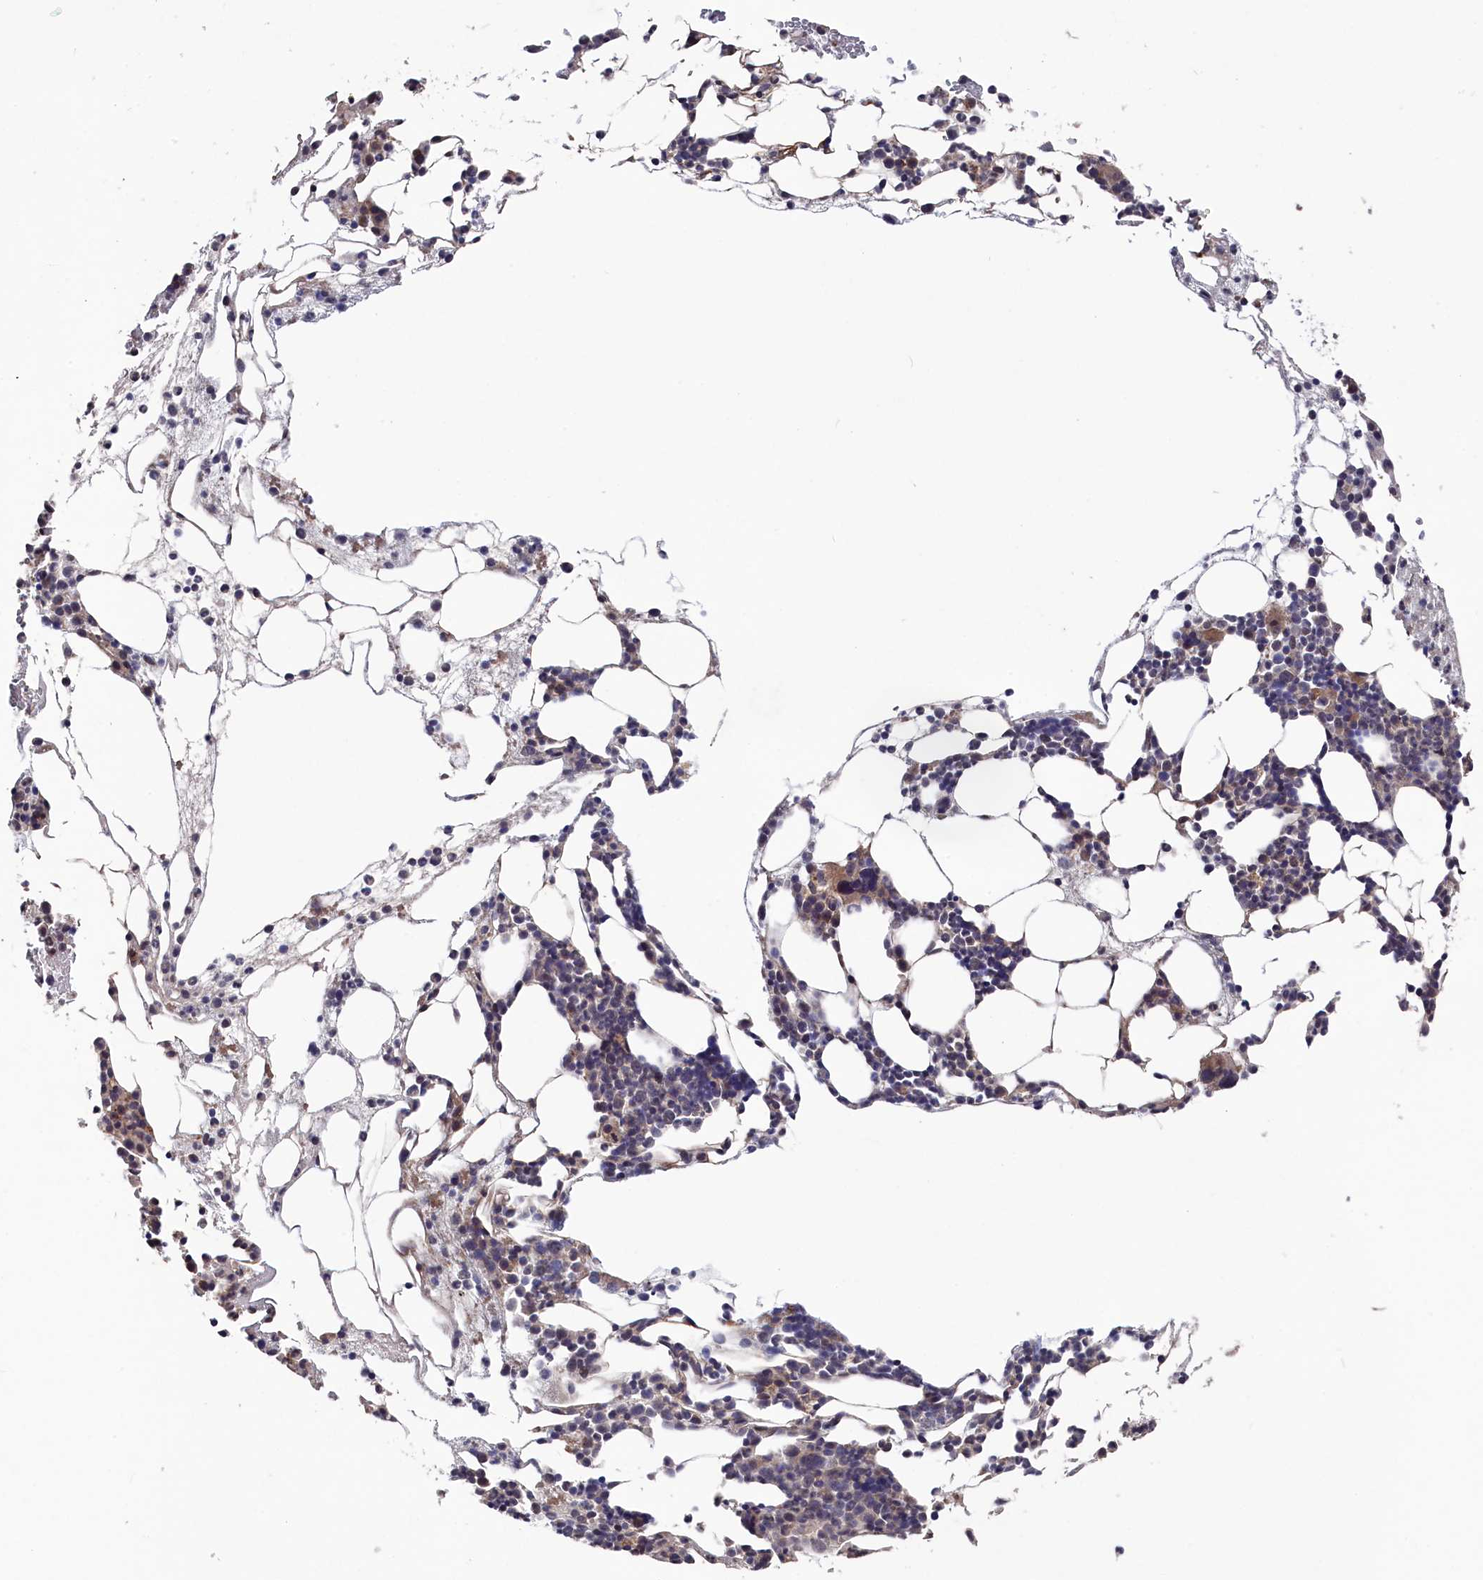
{"staining": {"intensity": "weak", "quantity": "<25%", "location": "cytoplasmic/membranous"}, "tissue": "bone marrow", "cell_type": "Hematopoietic cells", "image_type": "normal", "snomed": [{"axis": "morphology", "description": "Normal tissue, NOS"}, {"axis": "morphology", "description": "Inflammation, NOS"}, {"axis": "topography", "description": "Bone marrow"}], "caption": "IHC of unremarkable bone marrow reveals no positivity in hematopoietic cells.", "gene": "TMC5", "patient": {"sex": "female", "age": 78}}